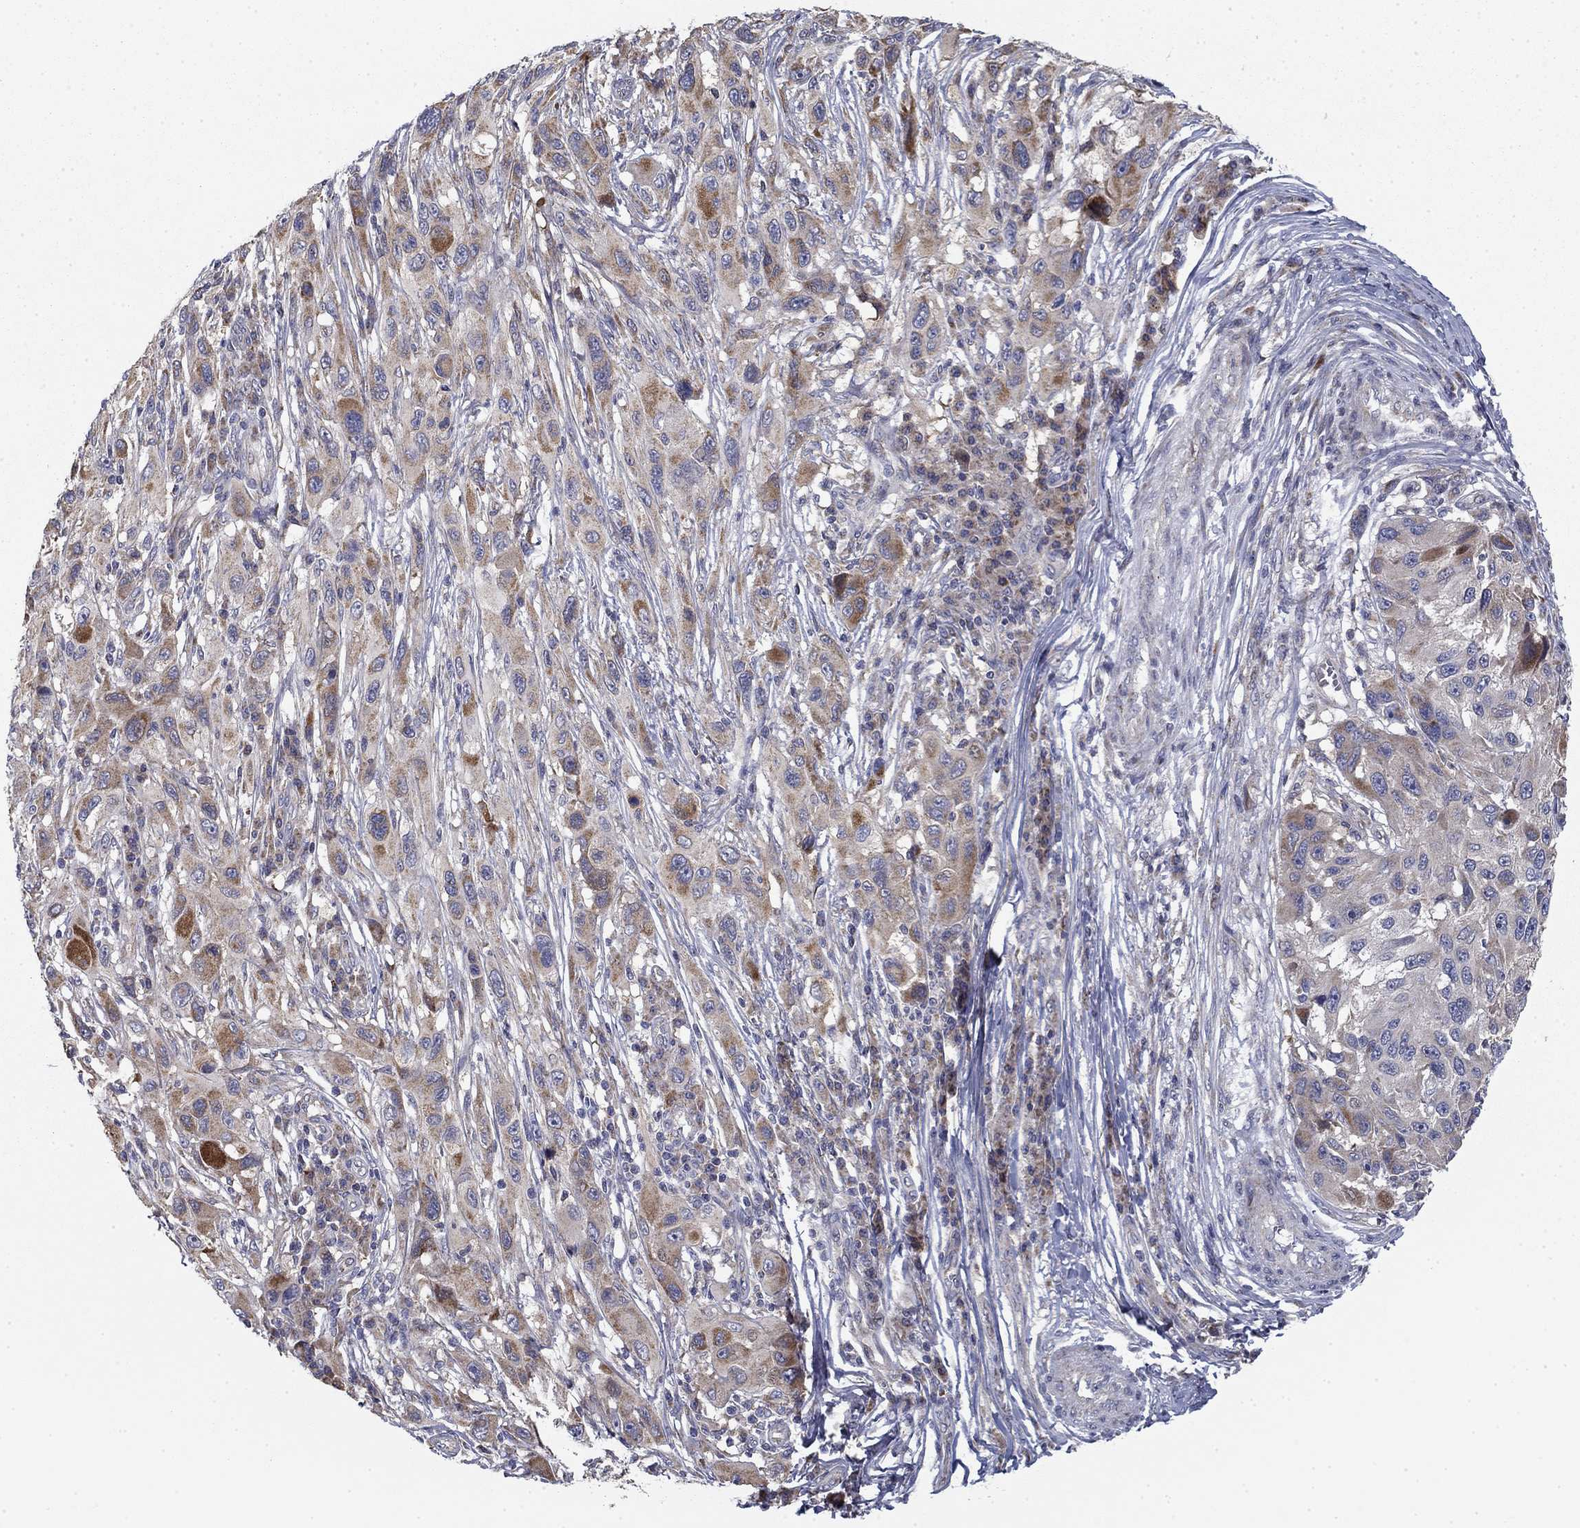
{"staining": {"intensity": "moderate", "quantity": "<25%", "location": "cytoplasmic/membranous"}, "tissue": "melanoma", "cell_type": "Tumor cells", "image_type": "cancer", "snomed": [{"axis": "morphology", "description": "Malignant melanoma, NOS"}, {"axis": "topography", "description": "Skin"}], "caption": "High-power microscopy captured an immunohistochemistry (IHC) image of melanoma, revealing moderate cytoplasmic/membranous expression in approximately <25% of tumor cells.", "gene": "MMAA", "patient": {"sex": "male", "age": 53}}